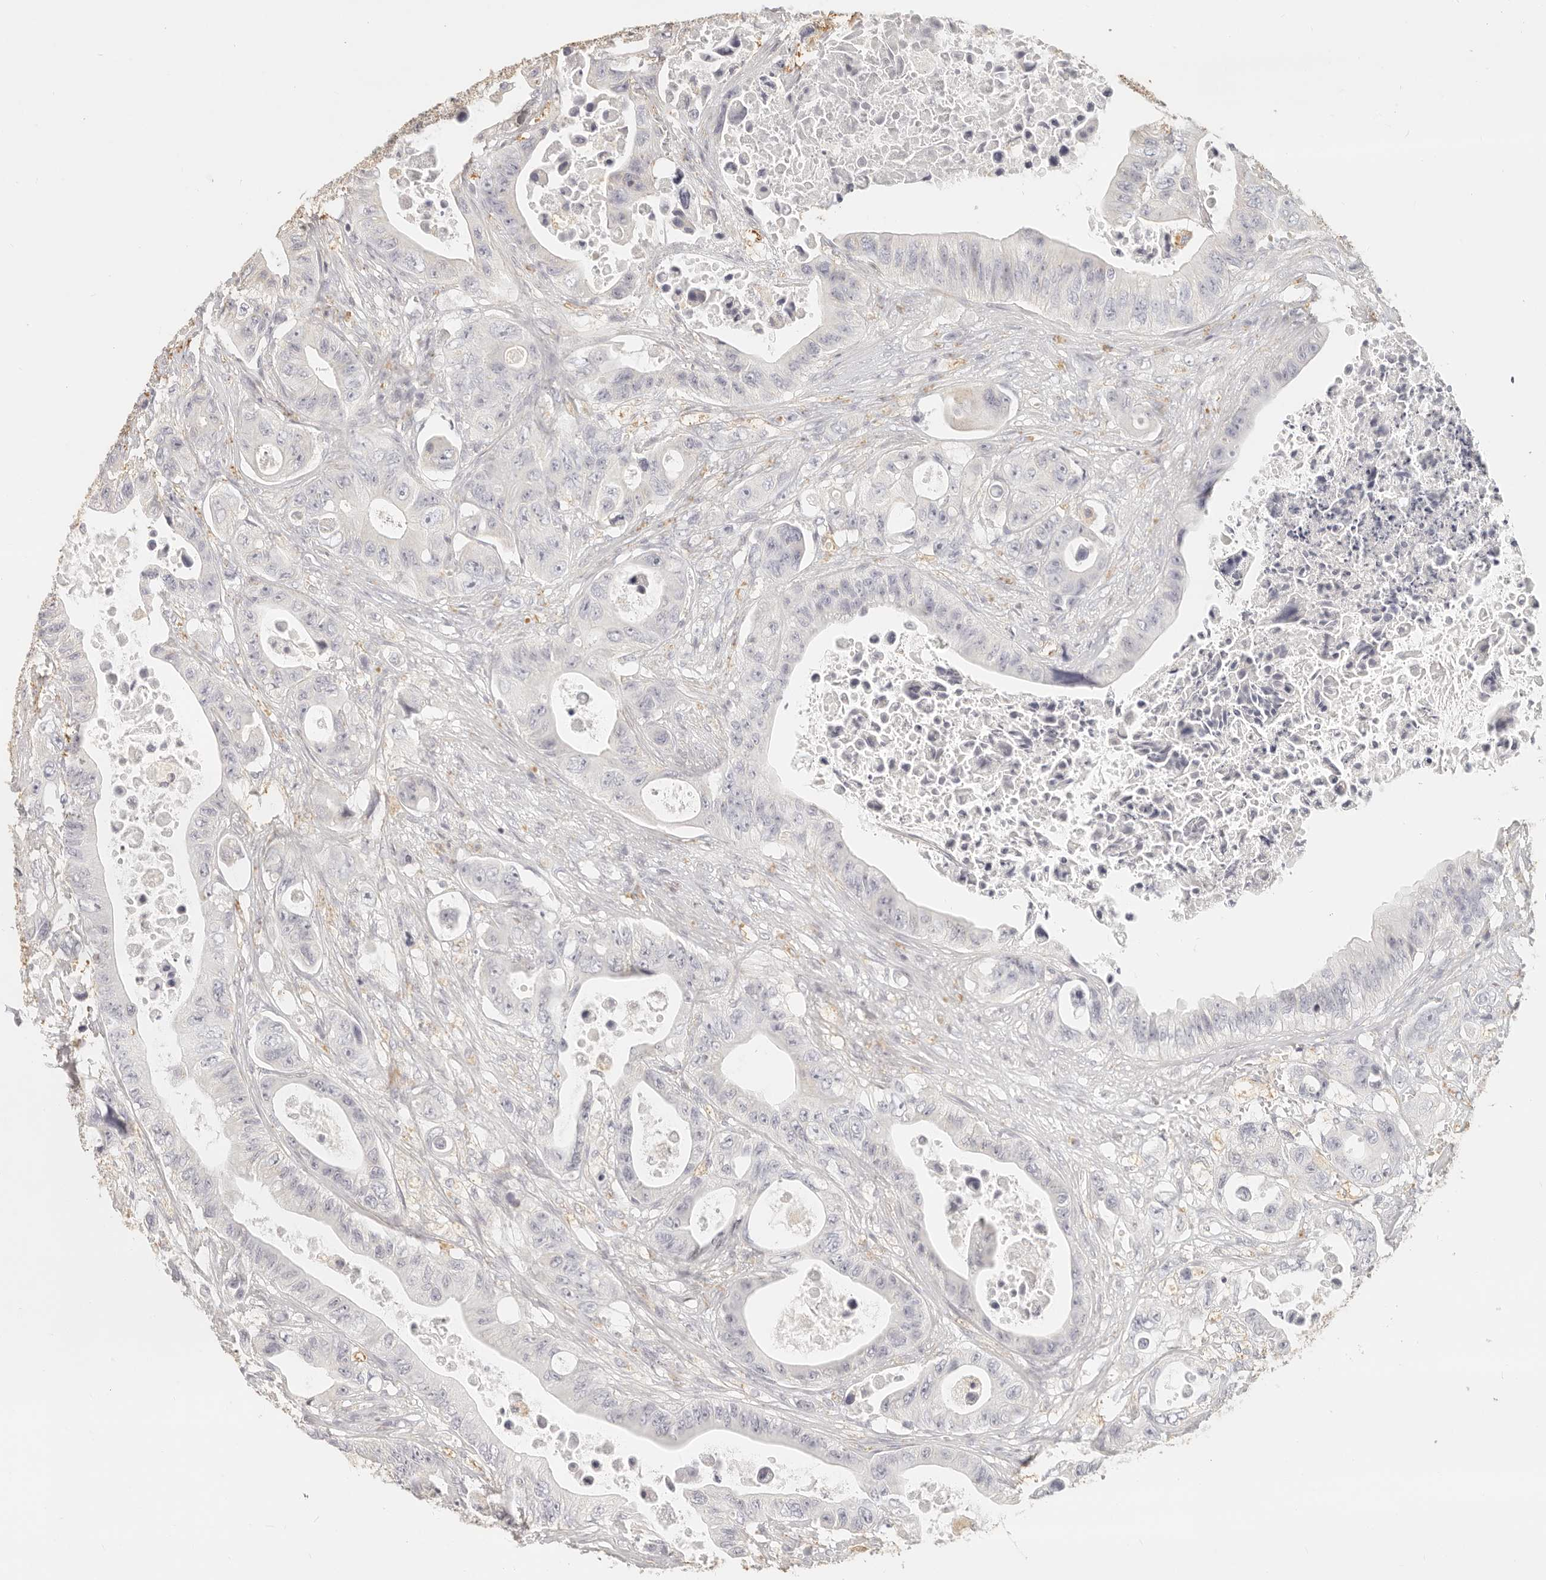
{"staining": {"intensity": "negative", "quantity": "none", "location": "none"}, "tissue": "colorectal cancer", "cell_type": "Tumor cells", "image_type": "cancer", "snomed": [{"axis": "morphology", "description": "Adenocarcinoma, NOS"}, {"axis": "topography", "description": "Colon"}], "caption": "Immunohistochemical staining of adenocarcinoma (colorectal) exhibits no significant staining in tumor cells.", "gene": "CNMD", "patient": {"sex": "female", "age": 46}}